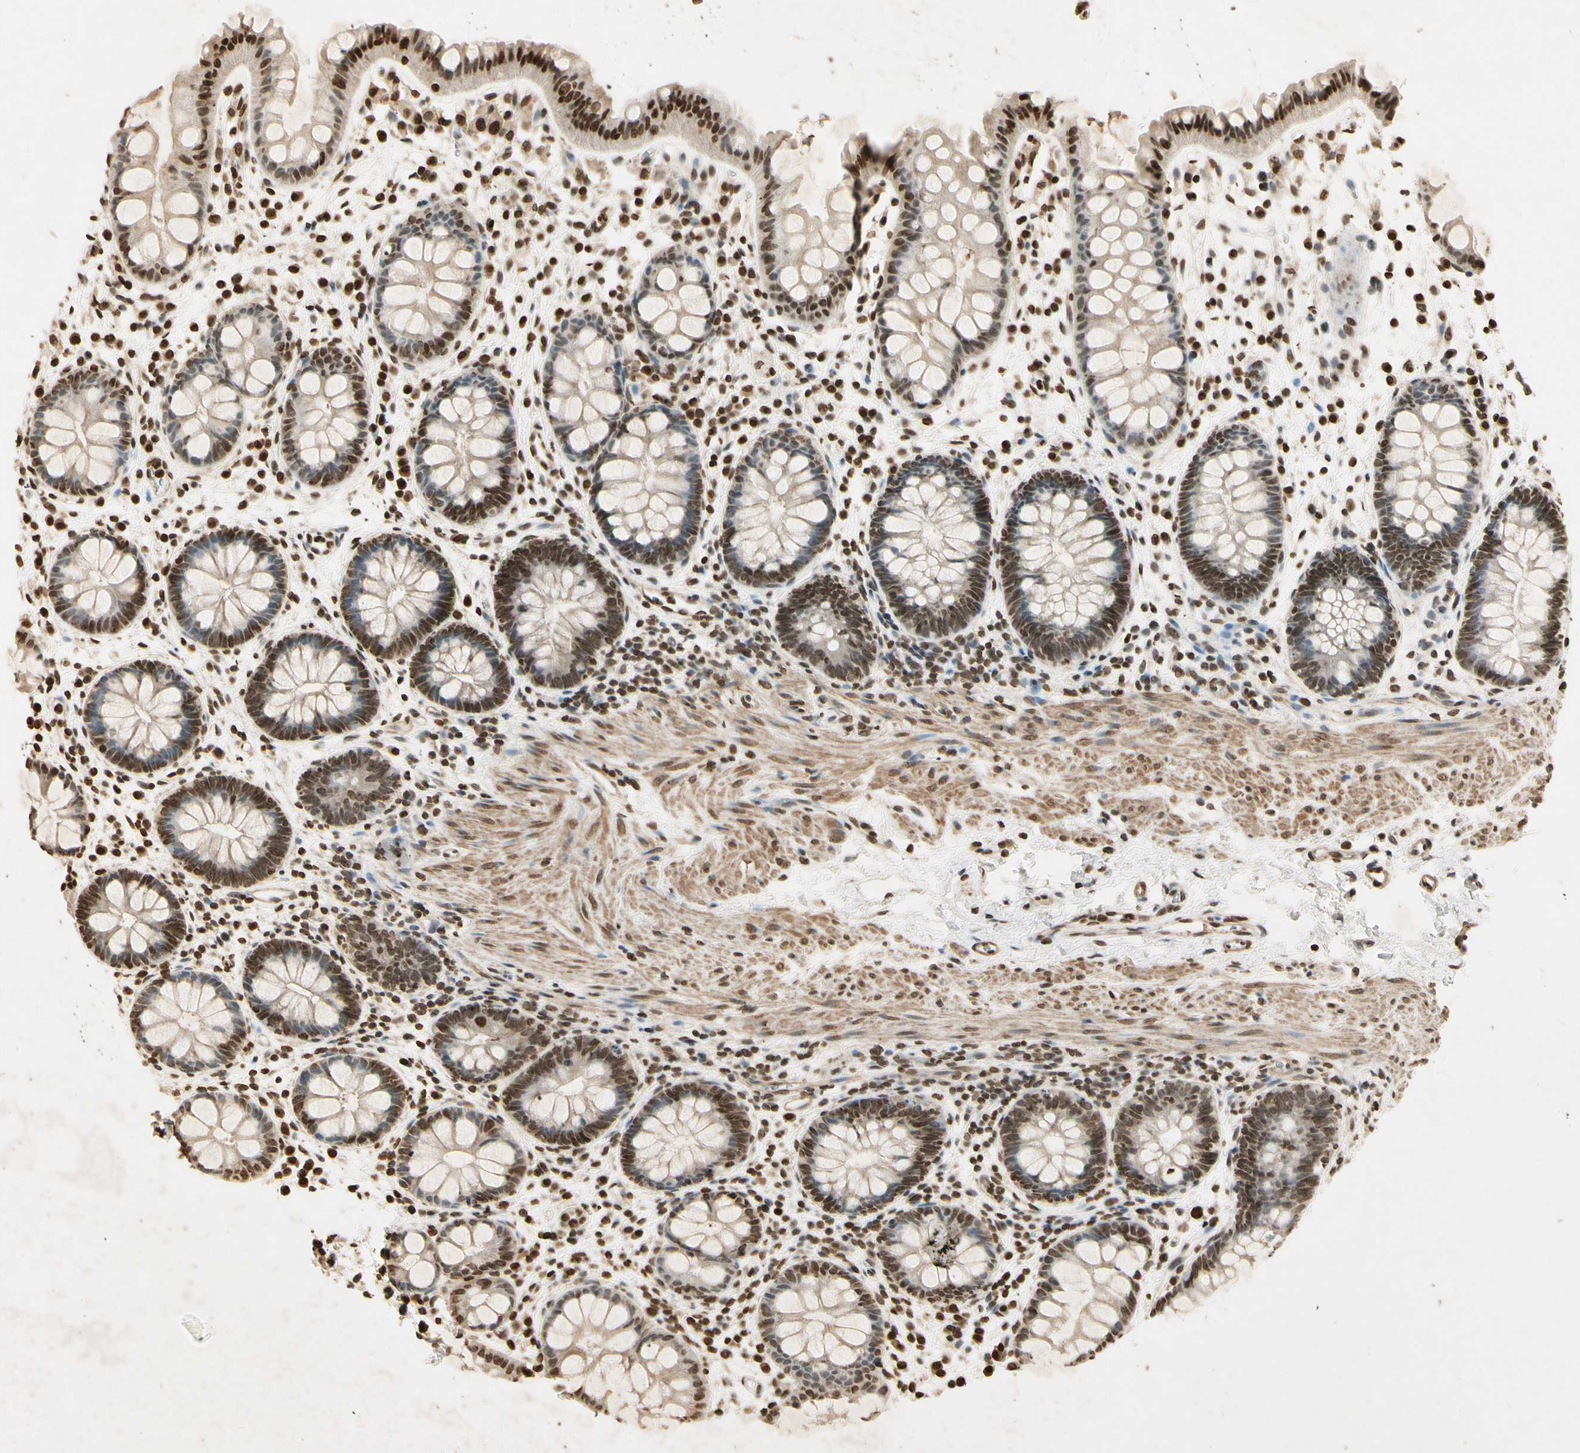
{"staining": {"intensity": "moderate", "quantity": "25%-75%", "location": "nuclear"}, "tissue": "rectum", "cell_type": "Glandular cells", "image_type": "normal", "snomed": [{"axis": "morphology", "description": "Normal tissue, NOS"}, {"axis": "topography", "description": "Rectum"}], "caption": "This micrograph demonstrates immunohistochemistry (IHC) staining of normal rectum, with medium moderate nuclear expression in approximately 25%-75% of glandular cells.", "gene": "TOP1", "patient": {"sex": "female", "age": 24}}